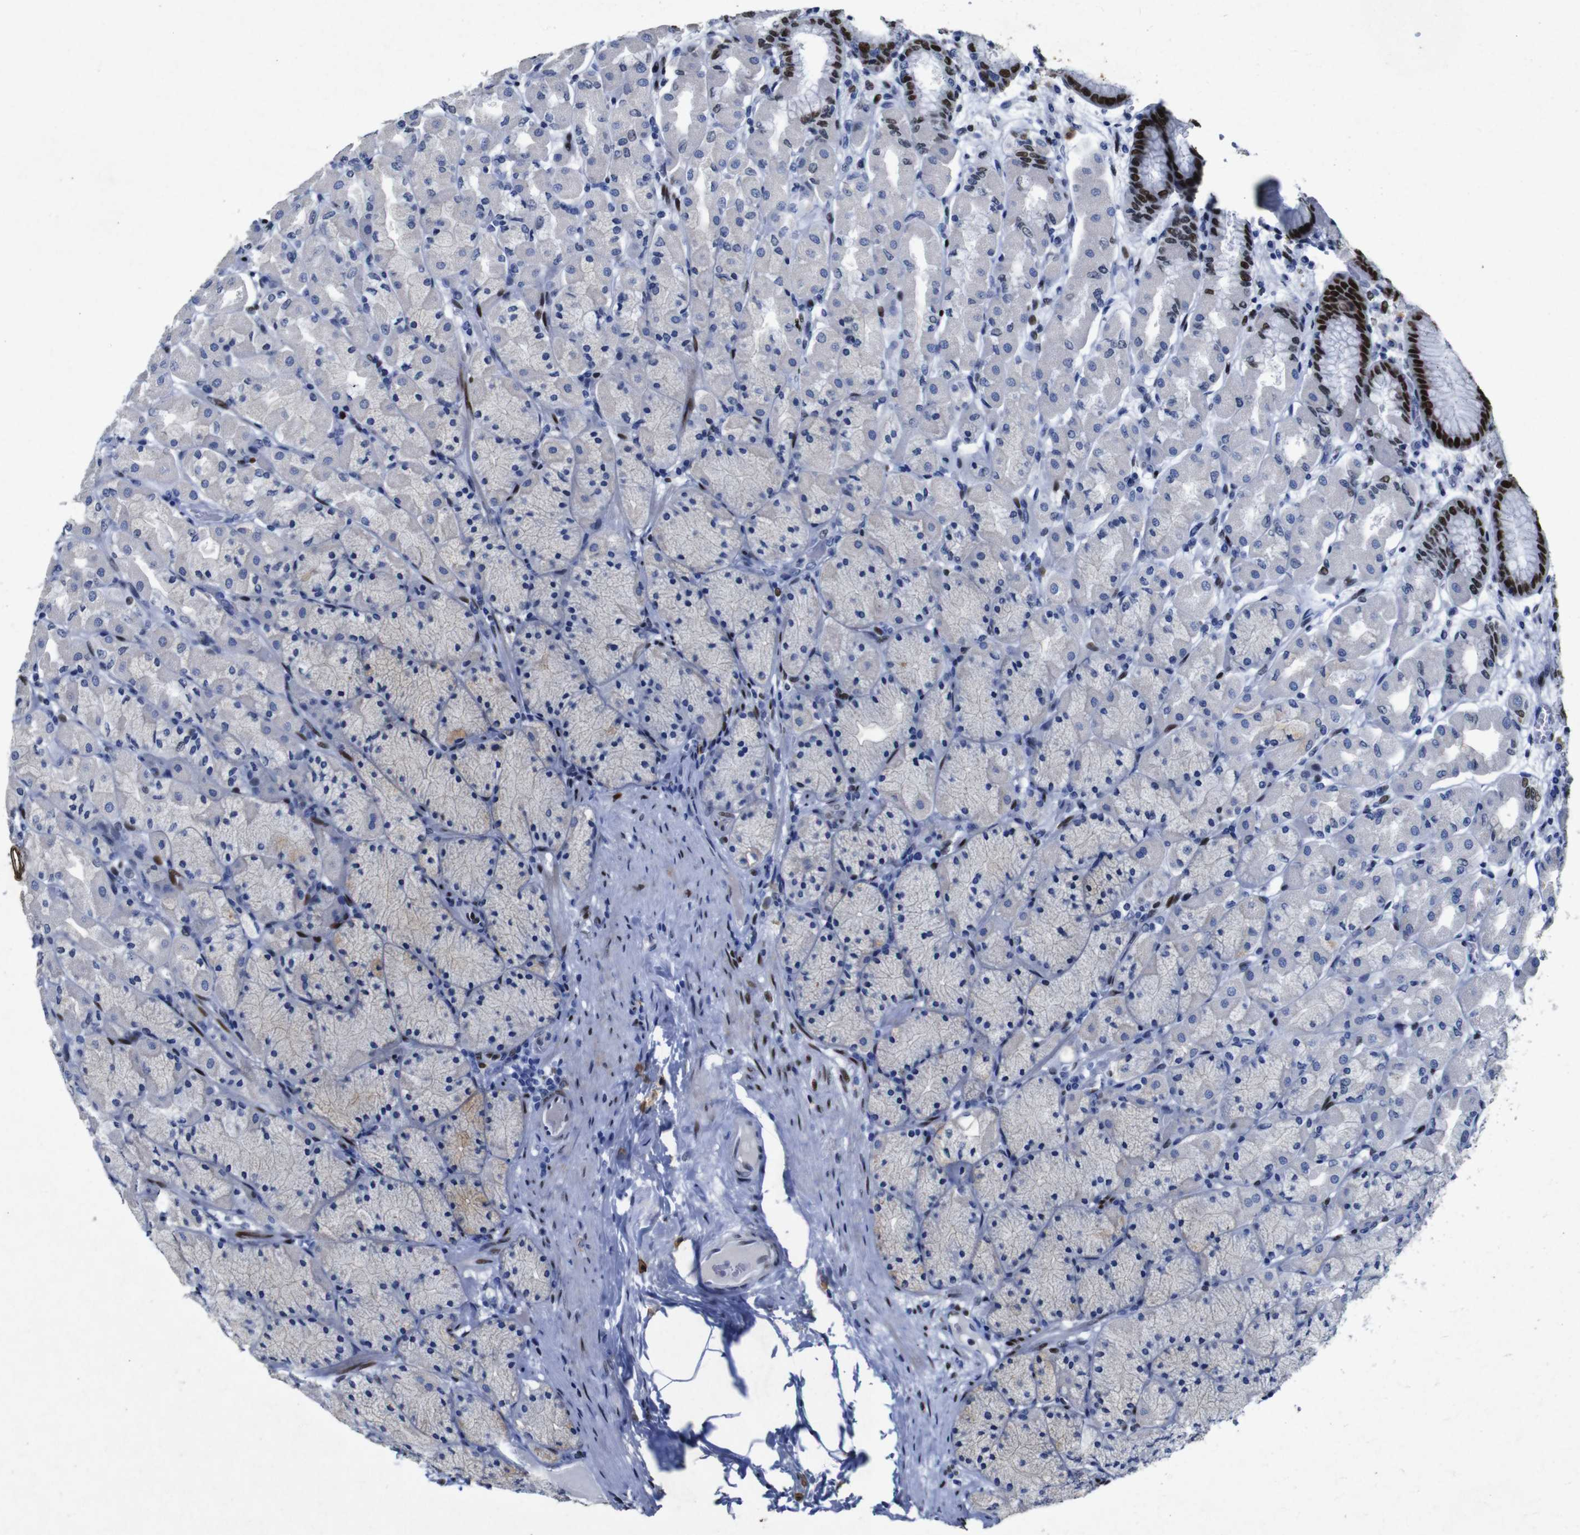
{"staining": {"intensity": "strong", "quantity": "25%-75%", "location": "nuclear"}, "tissue": "stomach", "cell_type": "Glandular cells", "image_type": "normal", "snomed": [{"axis": "morphology", "description": "Normal tissue, NOS"}, {"axis": "topography", "description": "Stomach, upper"}], "caption": "Glandular cells display high levels of strong nuclear positivity in approximately 25%-75% of cells in benign stomach.", "gene": "FOSL2", "patient": {"sex": "female", "age": 56}}